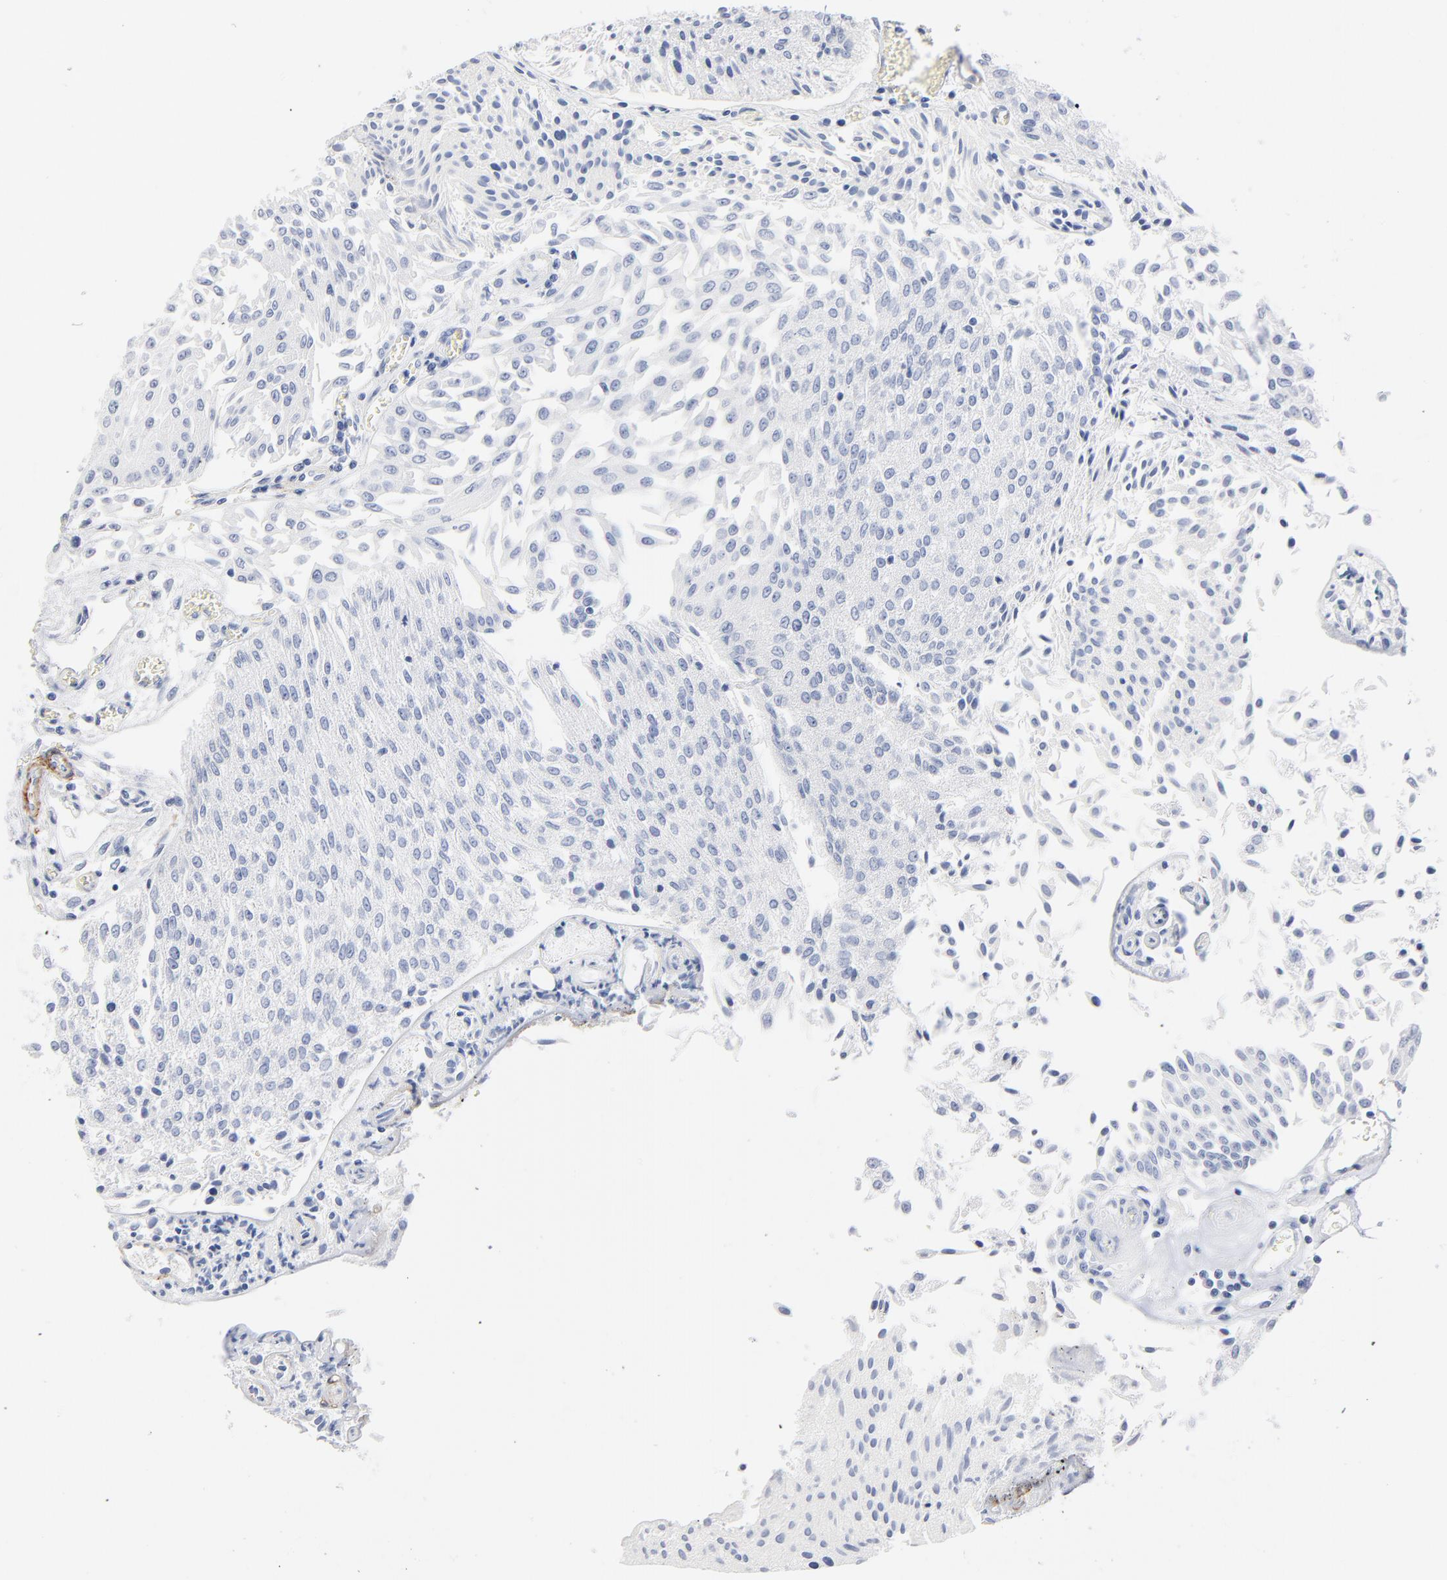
{"staining": {"intensity": "negative", "quantity": "none", "location": "none"}, "tissue": "urothelial cancer", "cell_type": "Tumor cells", "image_type": "cancer", "snomed": [{"axis": "morphology", "description": "Urothelial carcinoma, Low grade"}, {"axis": "topography", "description": "Urinary bladder"}], "caption": "Image shows no protein expression in tumor cells of low-grade urothelial carcinoma tissue.", "gene": "AGTR1", "patient": {"sex": "male", "age": 86}}